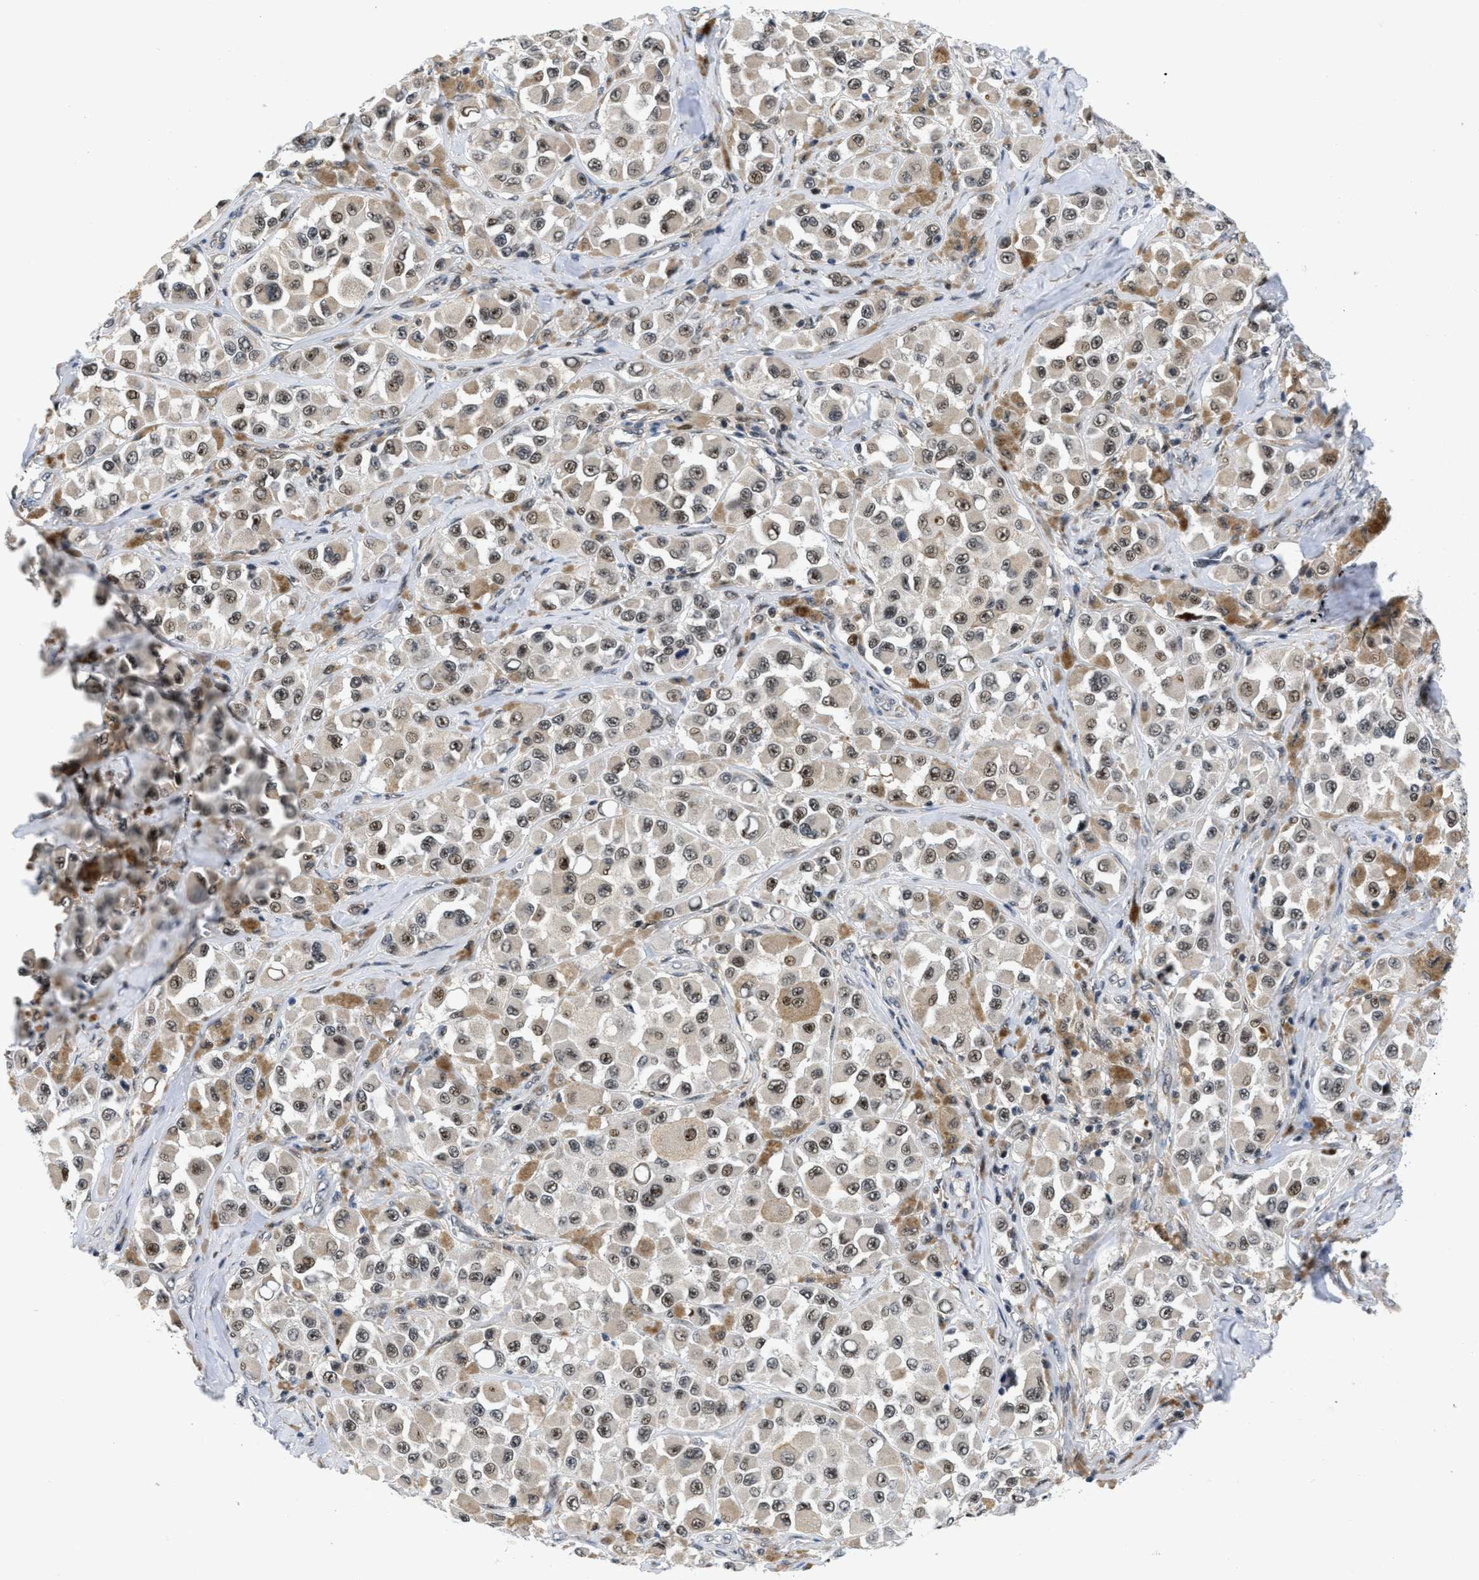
{"staining": {"intensity": "moderate", "quantity": ">75%", "location": "nuclear"}, "tissue": "melanoma", "cell_type": "Tumor cells", "image_type": "cancer", "snomed": [{"axis": "morphology", "description": "Malignant melanoma, NOS"}, {"axis": "topography", "description": "Skin"}], "caption": "DAB immunohistochemical staining of human melanoma reveals moderate nuclear protein expression in approximately >75% of tumor cells. The protein is stained brown, and the nuclei are stained in blue (DAB IHC with brightfield microscopy, high magnification).", "gene": "SLC29A2", "patient": {"sex": "male", "age": 84}}